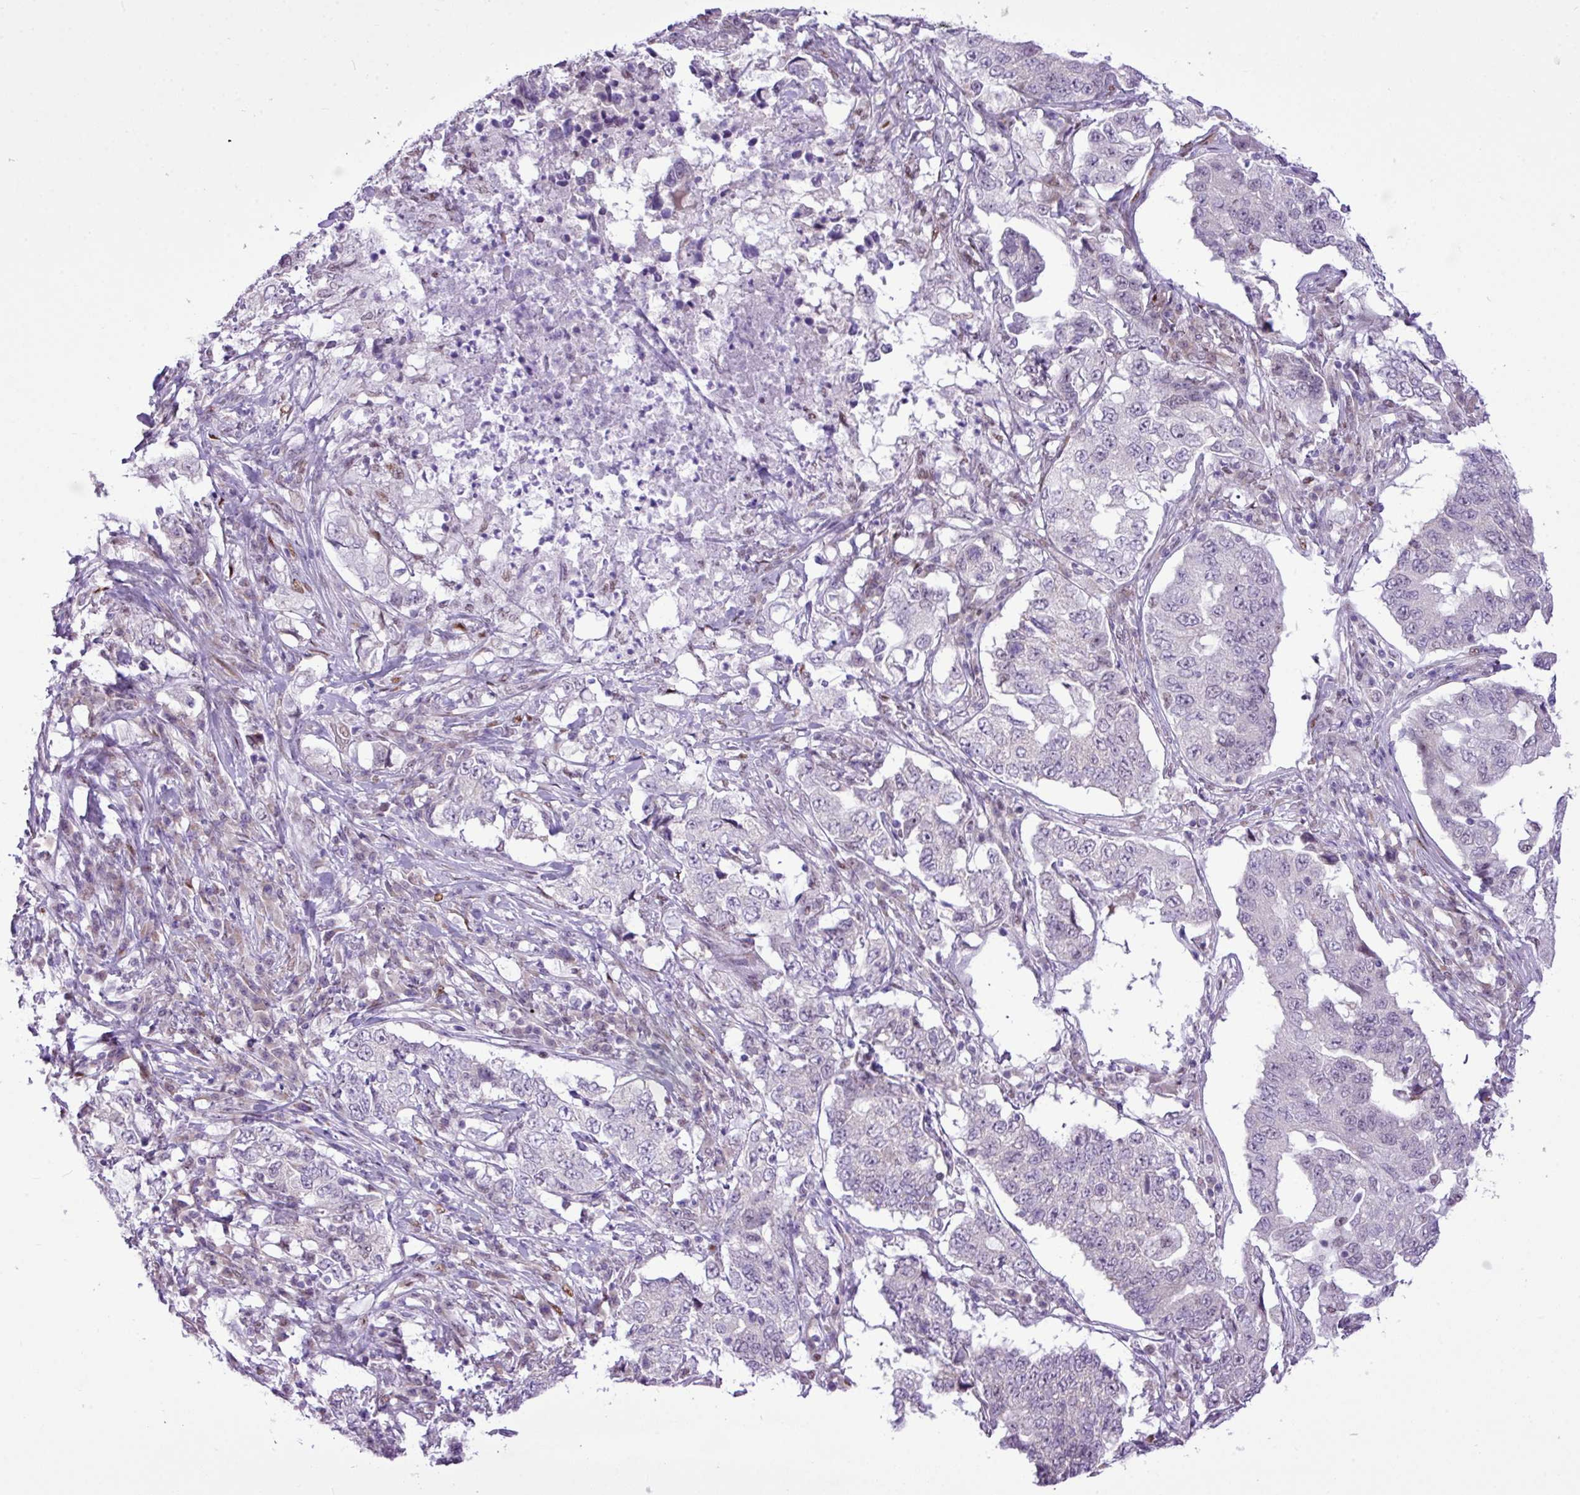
{"staining": {"intensity": "negative", "quantity": "none", "location": "none"}, "tissue": "lung cancer", "cell_type": "Tumor cells", "image_type": "cancer", "snomed": [{"axis": "morphology", "description": "Adenocarcinoma, NOS"}, {"axis": "topography", "description": "Lung"}], "caption": "This image is of adenocarcinoma (lung) stained with immunohistochemistry (IHC) to label a protein in brown with the nuclei are counter-stained blue. There is no staining in tumor cells.", "gene": "ELOA2", "patient": {"sex": "female", "age": 51}}